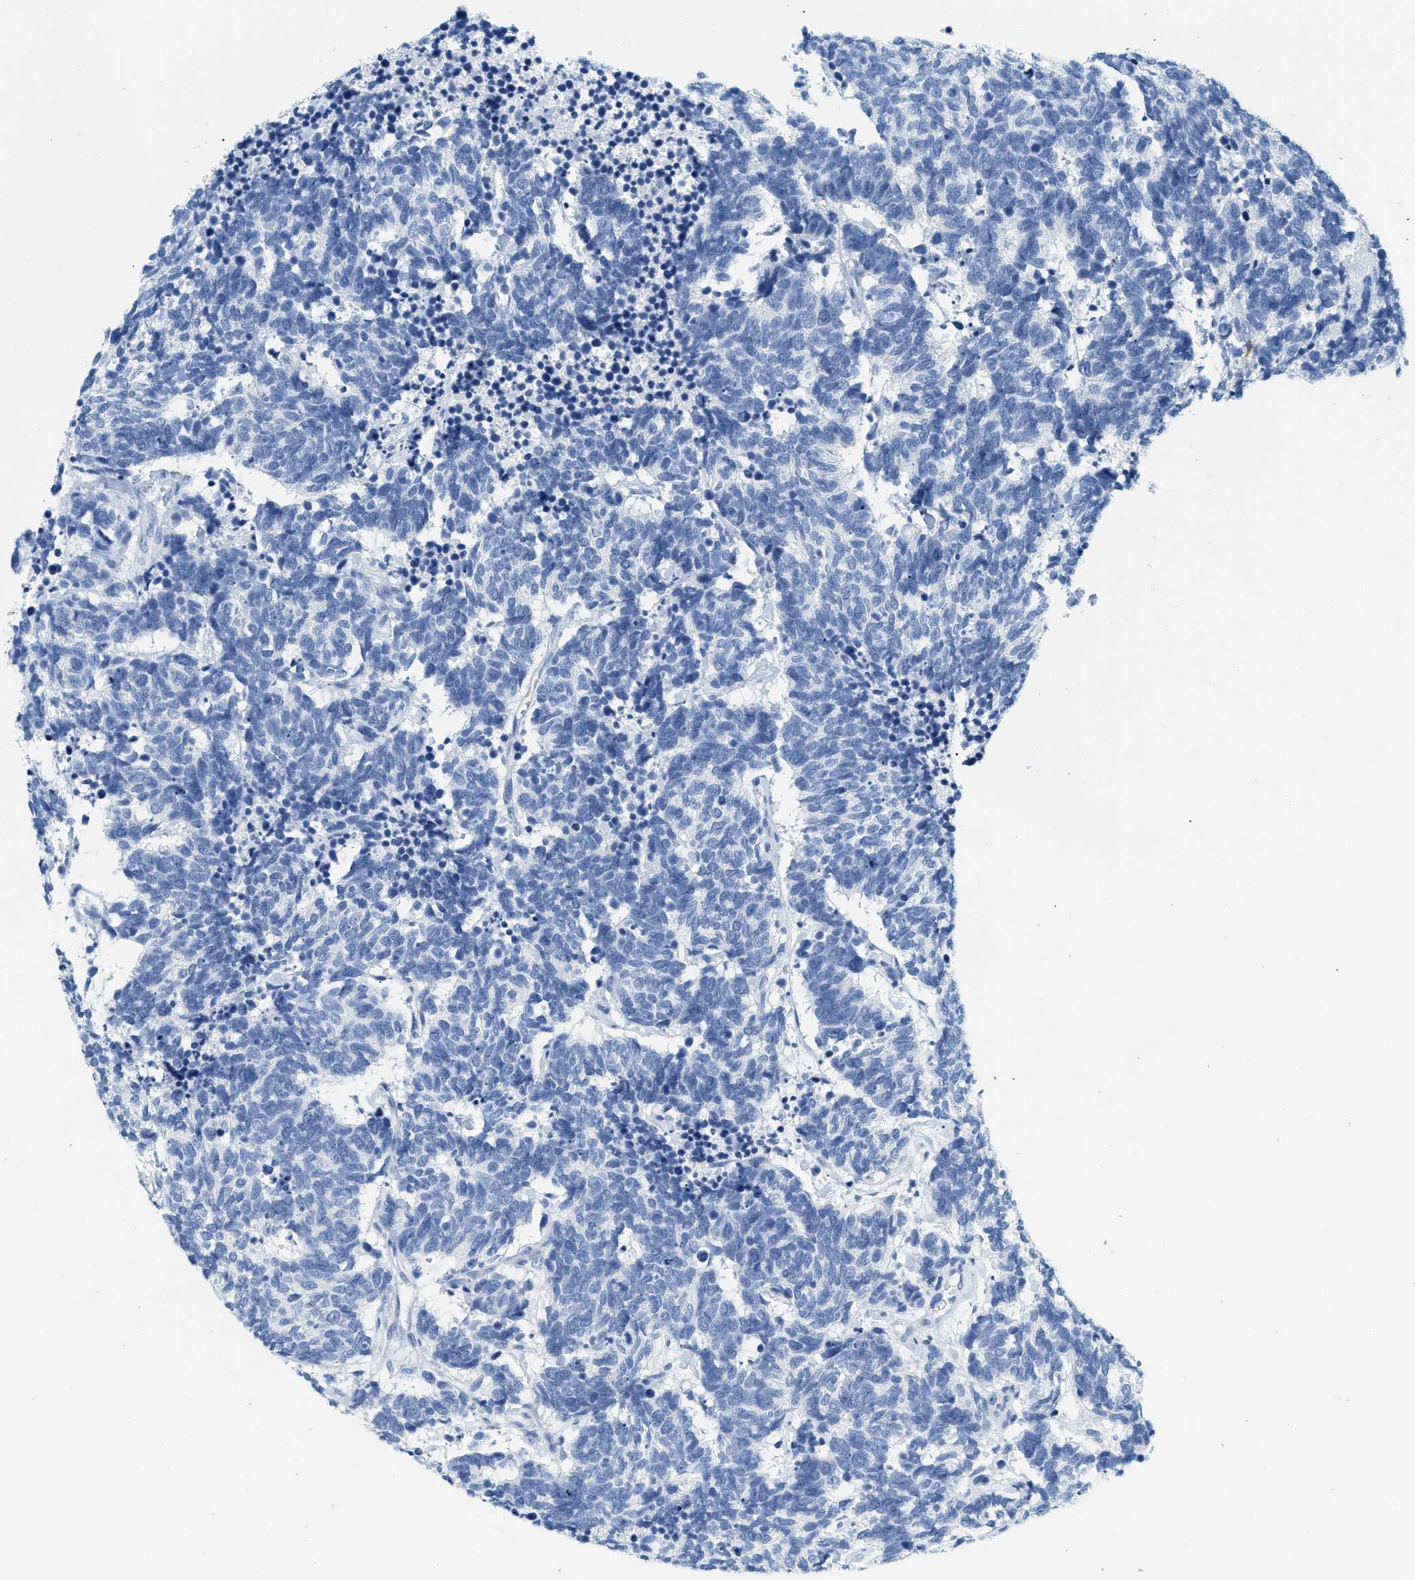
{"staining": {"intensity": "negative", "quantity": "none", "location": "none"}, "tissue": "carcinoid", "cell_type": "Tumor cells", "image_type": "cancer", "snomed": [{"axis": "morphology", "description": "Carcinoma, NOS"}, {"axis": "morphology", "description": "Carcinoid, malignant, NOS"}, {"axis": "topography", "description": "Urinary bladder"}], "caption": "This is an immunohistochemistry (IHC) photomicrograph of human carcinoma. There is no expression in tumor cells.", "gene": "LCN2", "patient": {"sex": "male", "age": 57}}